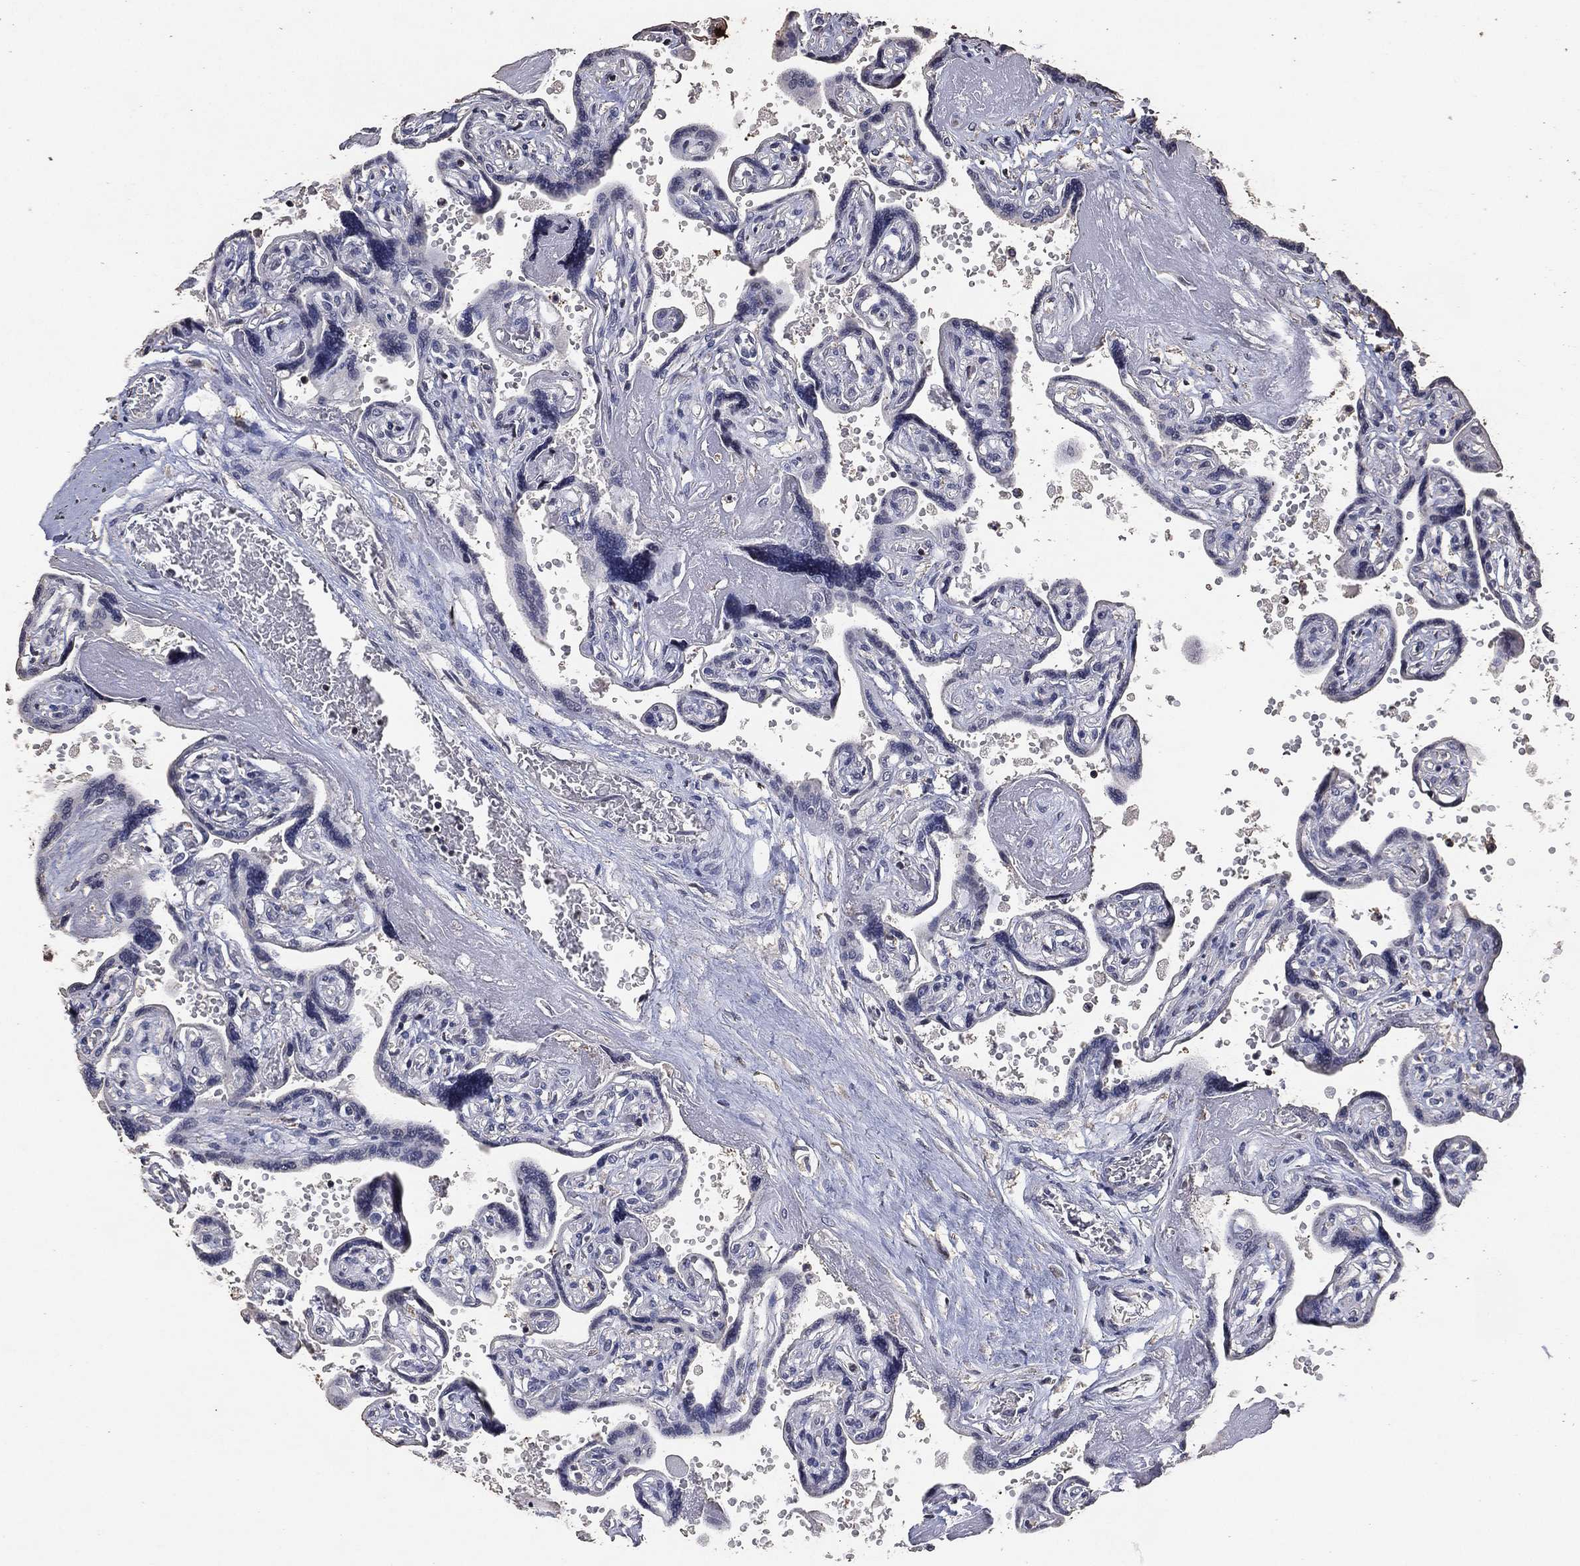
{"staining": {"intensity": "negative", "quantity": "none", "location": "none"}, "tissue": "placenta", "cell_type": "Decidual cells", "image_type": "normal", "snomed": [{"axis": "morphology", "description": "Normal tissue, NOS"}, {"axis": "topography", "description": "Placenta"}], "caption": "Human placenta stained for a protein using IHC shows no positivity in decidual cells.", "gene": "ADPRHL1", "patient": {"sex": "female", "age": 32}}